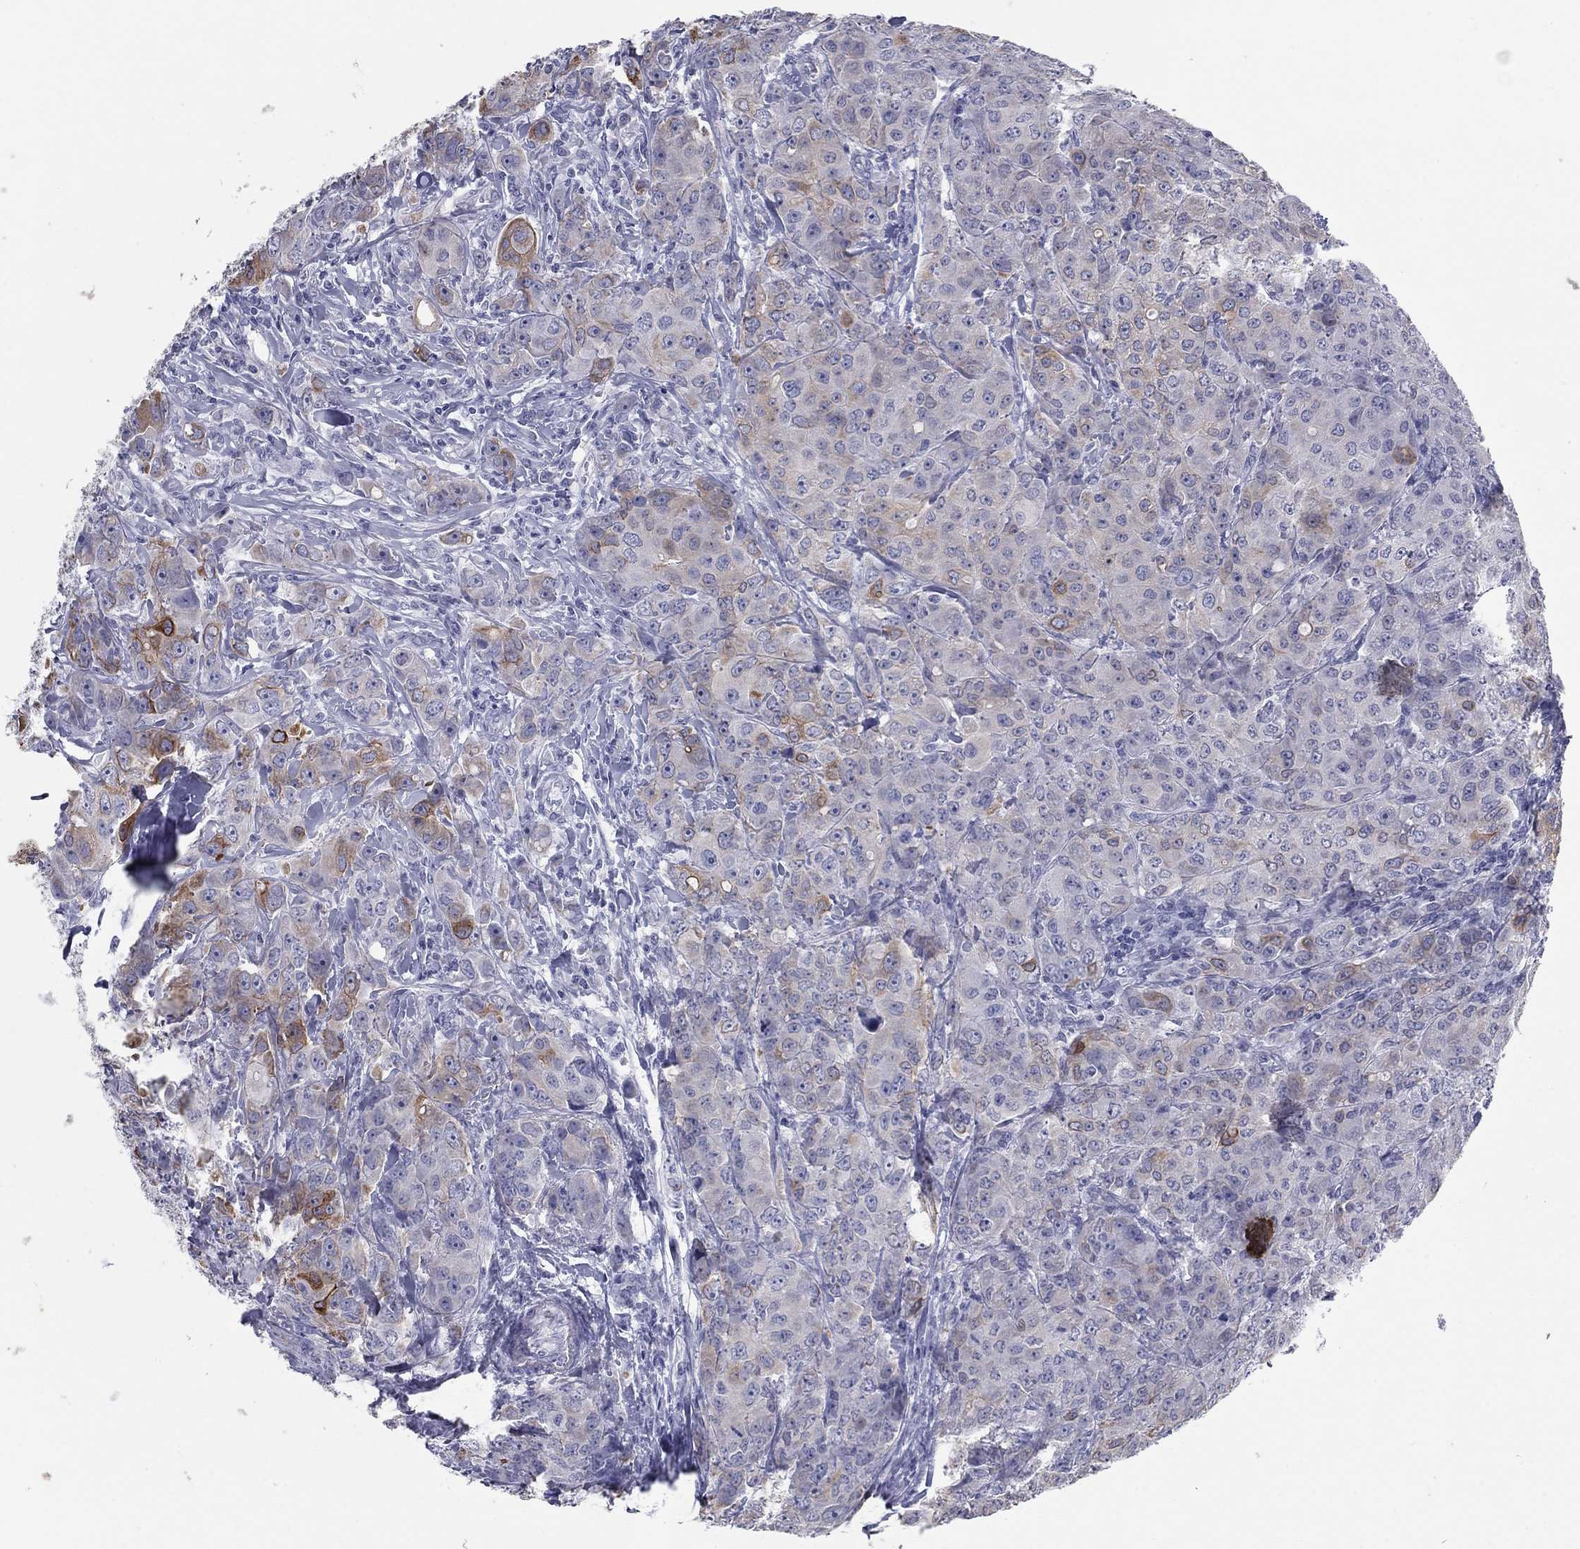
{"staining": {"intensity": "moderate", "quantity": "<25%", "location": "cytoplasmic/membranous"}, "tissue": "breast cancer", "cell_type": "Tumor cells", "image_type": "cancer", "snomed": [{"axis": "morphology", "description": "Duct carcinoma"}, {"axis": "topography", "description": "Breast"}], "caption": "Immunohistochemical staining of human breast intraductal carcinoma reveals moderate cytoplasmic/membranous protein positivity in approximately <25% of tumor cells.", "gene": "KRT75", "patient": {"sex": "female", "age": 43}}